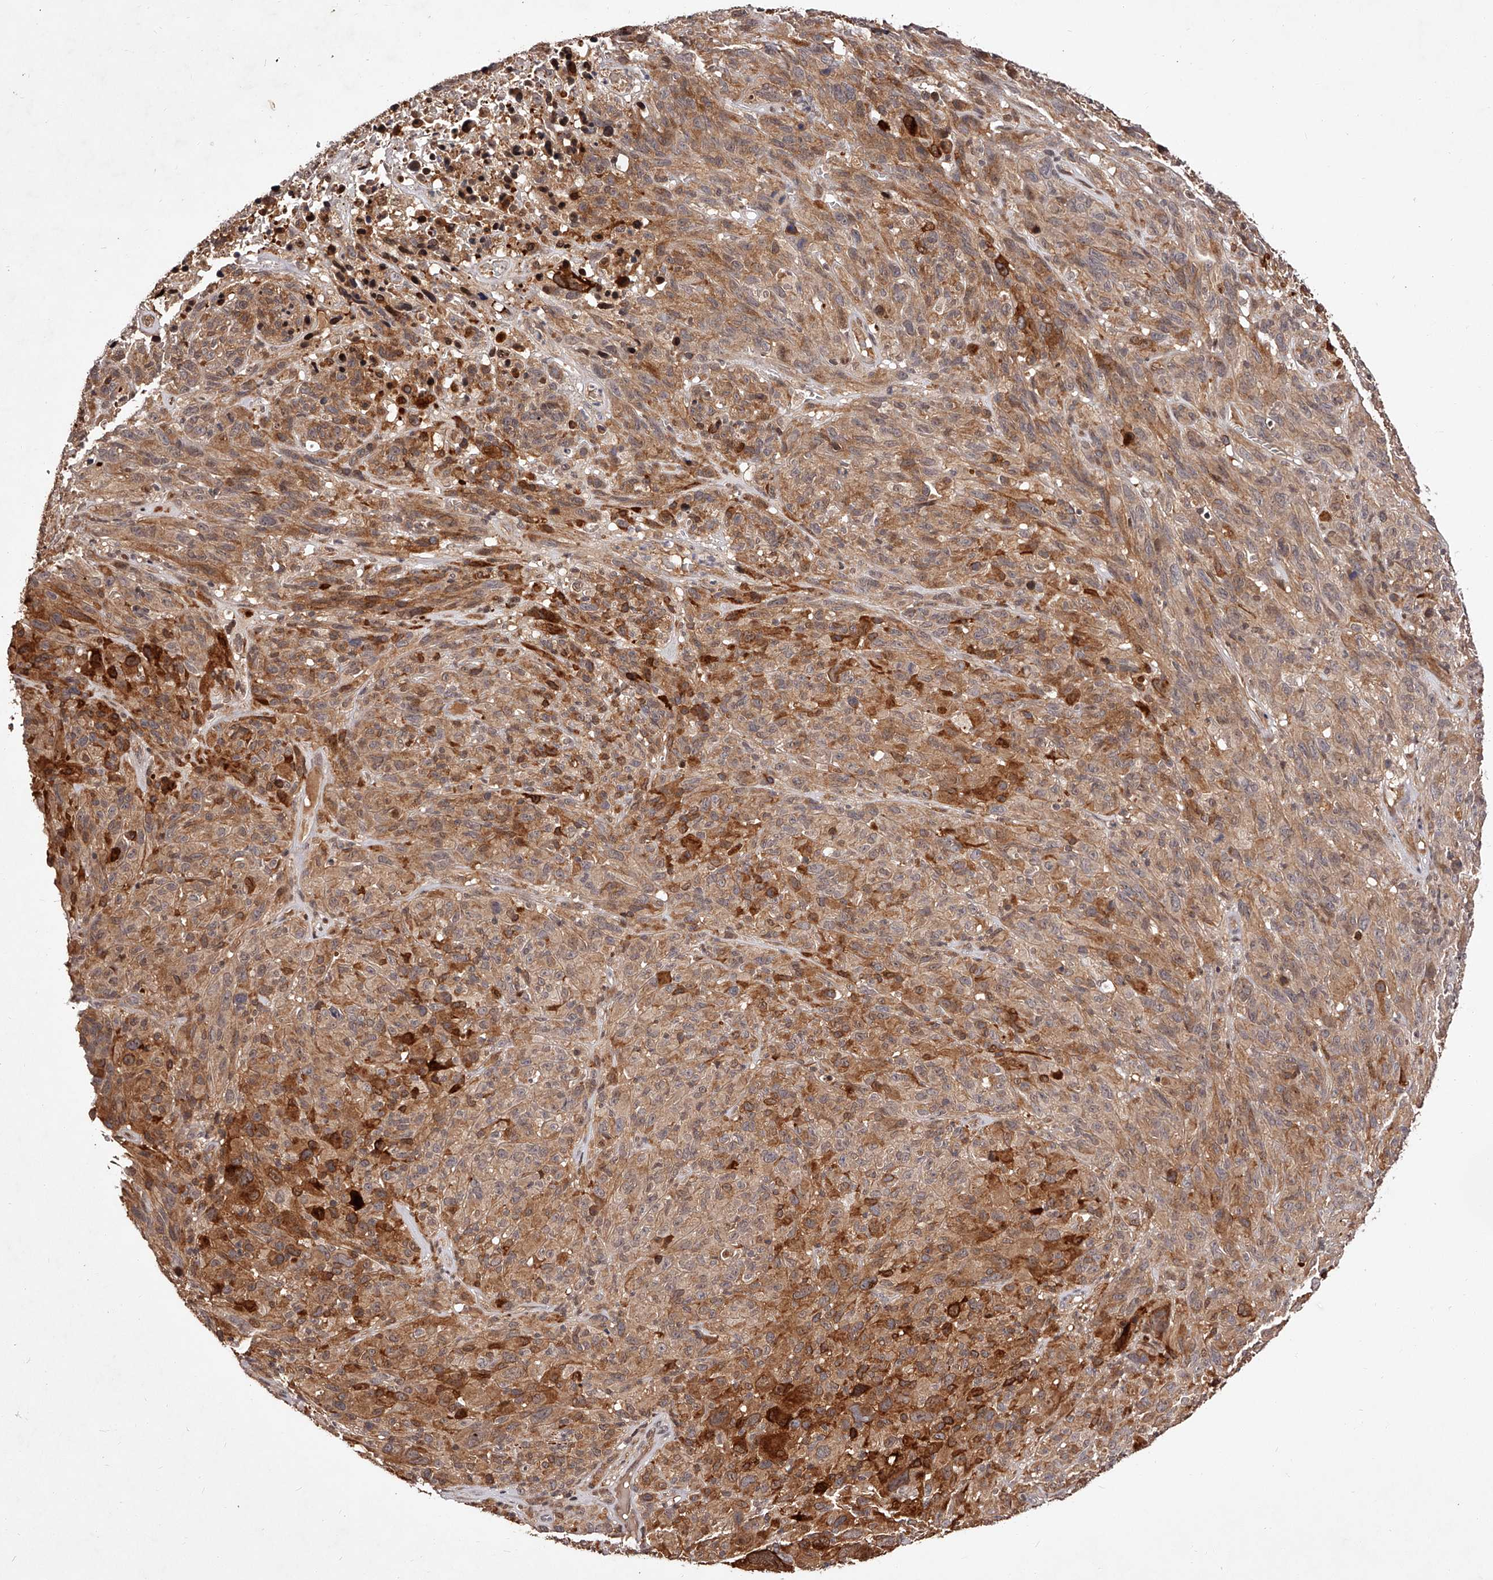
{"staining": {"intensity": "moderate", "quantity": ">75%", "location": "cytoplasmic/membranous"}, "tissue": "melanoma", "cell_type": "Tumor cells", "image_type": "cancer", "snomed": [{"axis": "morphology", "description": "Malignant melanoma, NOS"}, {"axis": "topography", "description": "Skin of head"}], "caption": "A medium amount of moderate cytoplasmic/membranous staining is appreciated in about >75% of tumor cells in malignant melanoma tissue.", "gene": "CUL7", "patient": {"sex": "male", "age": 96}}